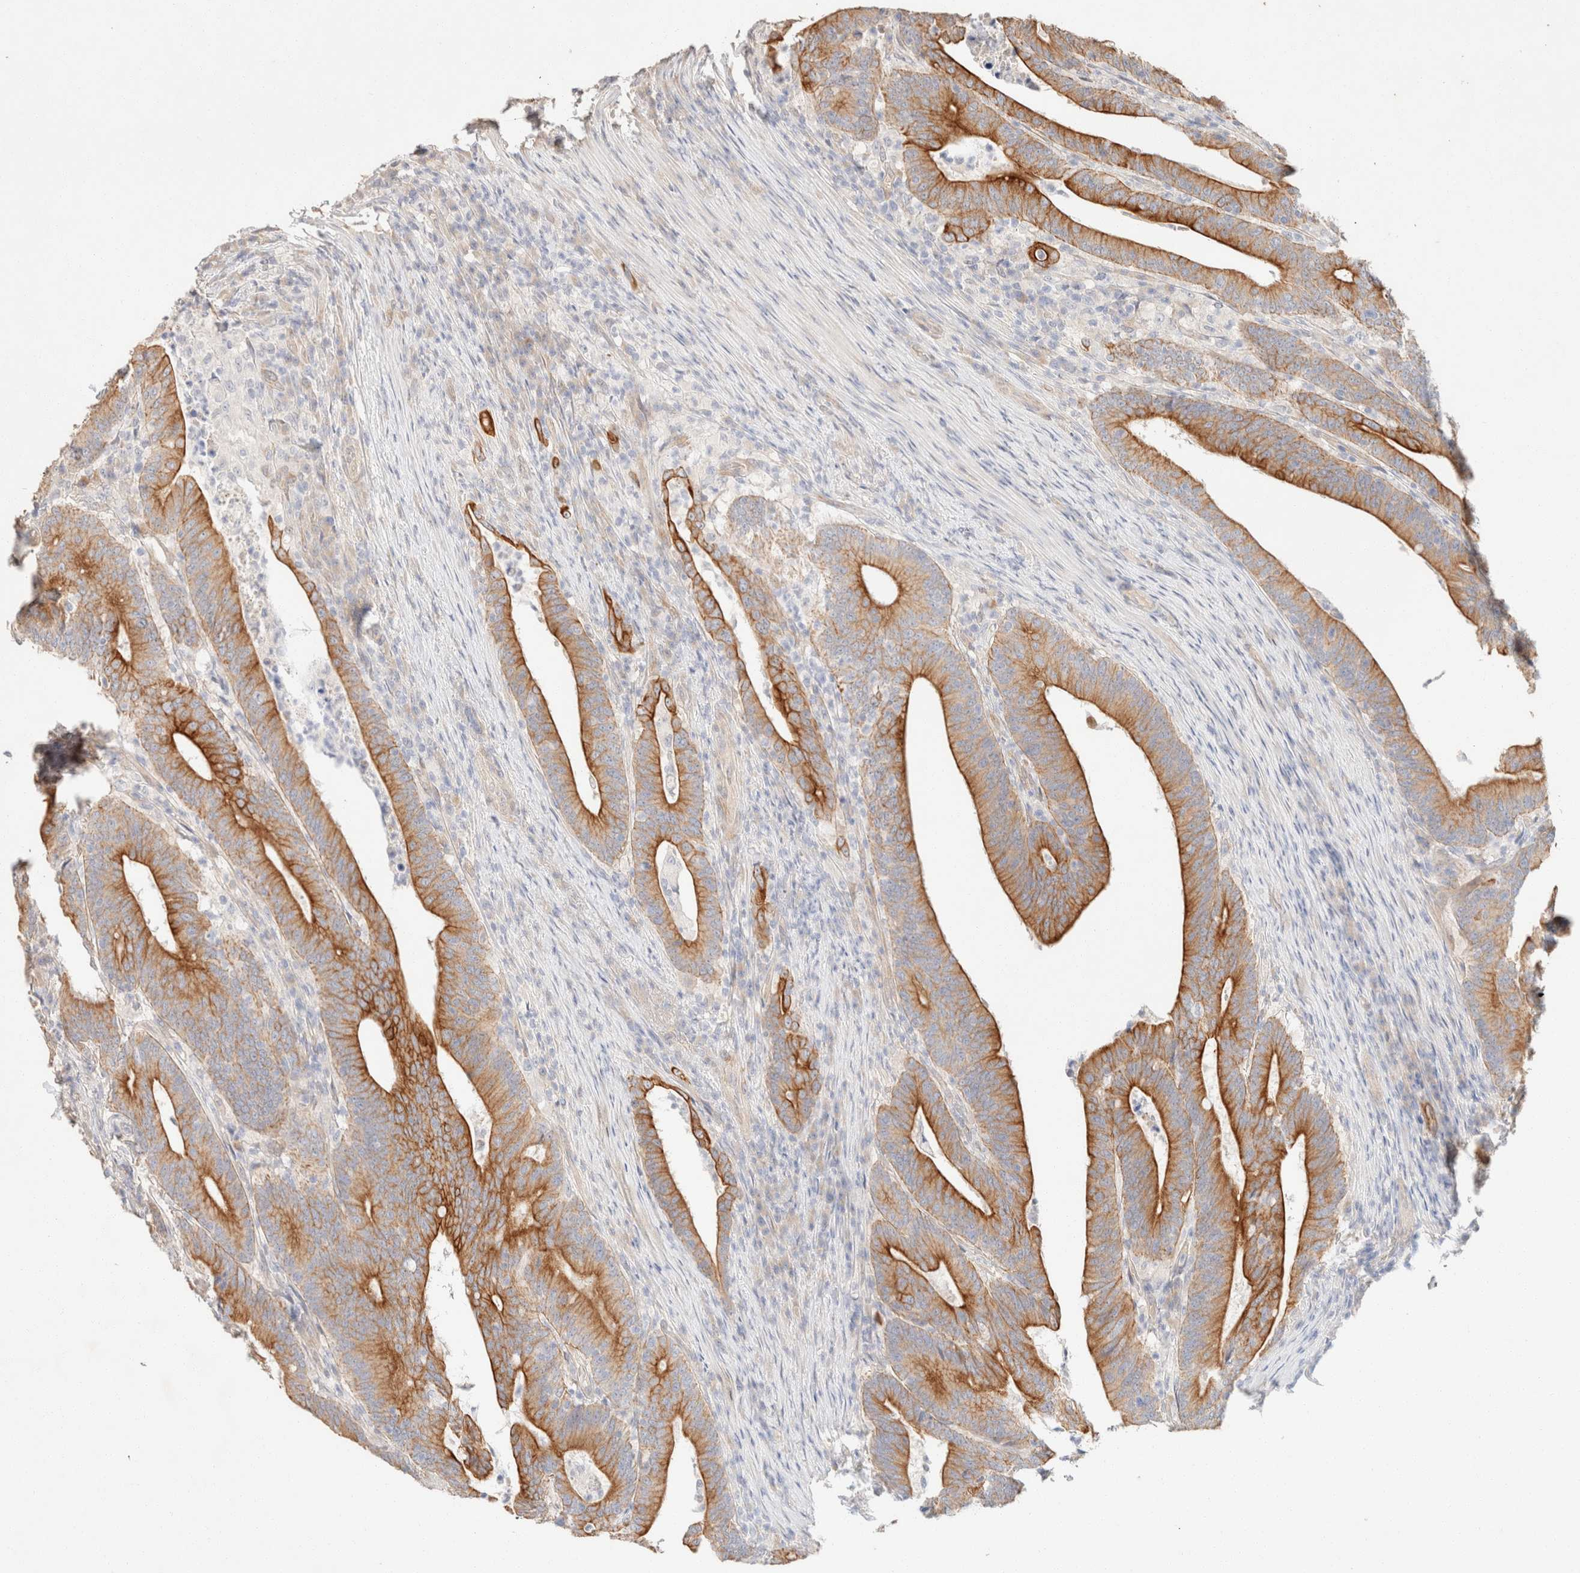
{"staining": {"intensity": "strong", "quantity": ">75%", "location": "cytoplasmic/membranous"}, "tissue": "colorectal cancer", "cell_type": "Tumor cells", "image_type": "cancer", "snomed": [{"axis": "morphology", "description": "Adenocarcinoma, NOS"}, {"axis": "topography", "description": "Colon"}], "caption": "DAB immunohistochemical staining of human colorectal adenocarcinoma shows strong cytoplasmic/membranous protein positivity in about >75% of tumor cells. The protein of interest is shown in brown color, while the nuclei are stained blue.", "gene": "CSNK1E", "patient": {"sex": "female", "age": 66}}